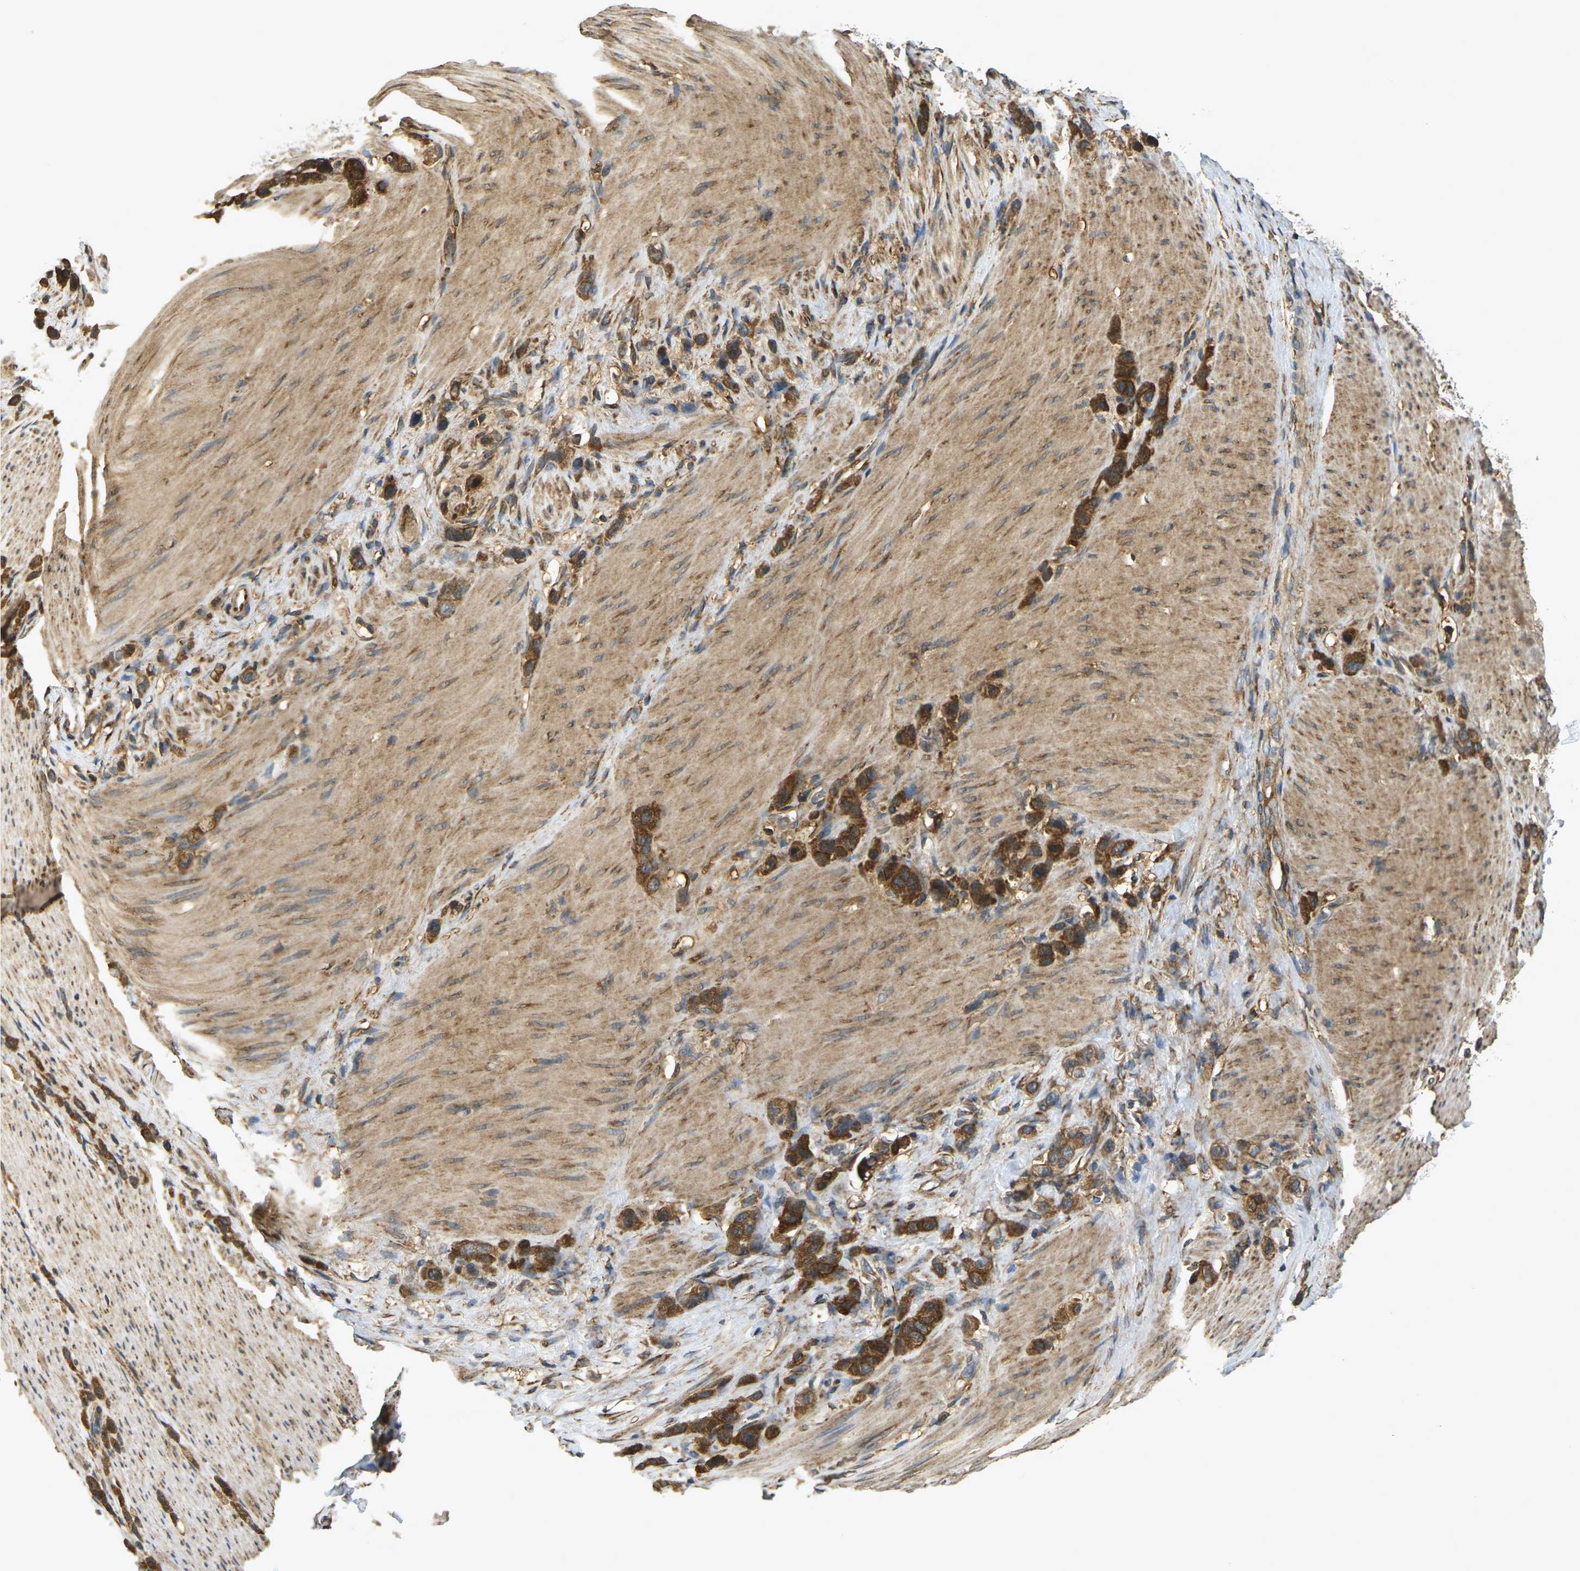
{"staining": {"intensity": "strong", "quantity": ">75%", "location": "cytoplasmic/membranous"}, "tissue": "stomach cancer", "cell_type": "Tumor cells", "image_type": "cancer", "snomed": [{"axis": "morphology", "description": "Normal tissue, NOS"}, {"axis": "morphology", "description": "Adenocarcinoma, NOS"}, {"axis": "morphology", "description": "Adenocarcinoma, High grade"}, {"axis": "topography", "description": "Stomach, upper"}, {"axis": "topography", "description": "Stomach"}], "caption": "This is a micrograph of immunohistochemistry (IHC) staining of stomach cancer (high-grade adenocarcinoma), which shows strong expression in the cytoplasmic/membranous of tumor cells.", "gene": "CAST", "patient": {"sex": "female", "age": 65}}